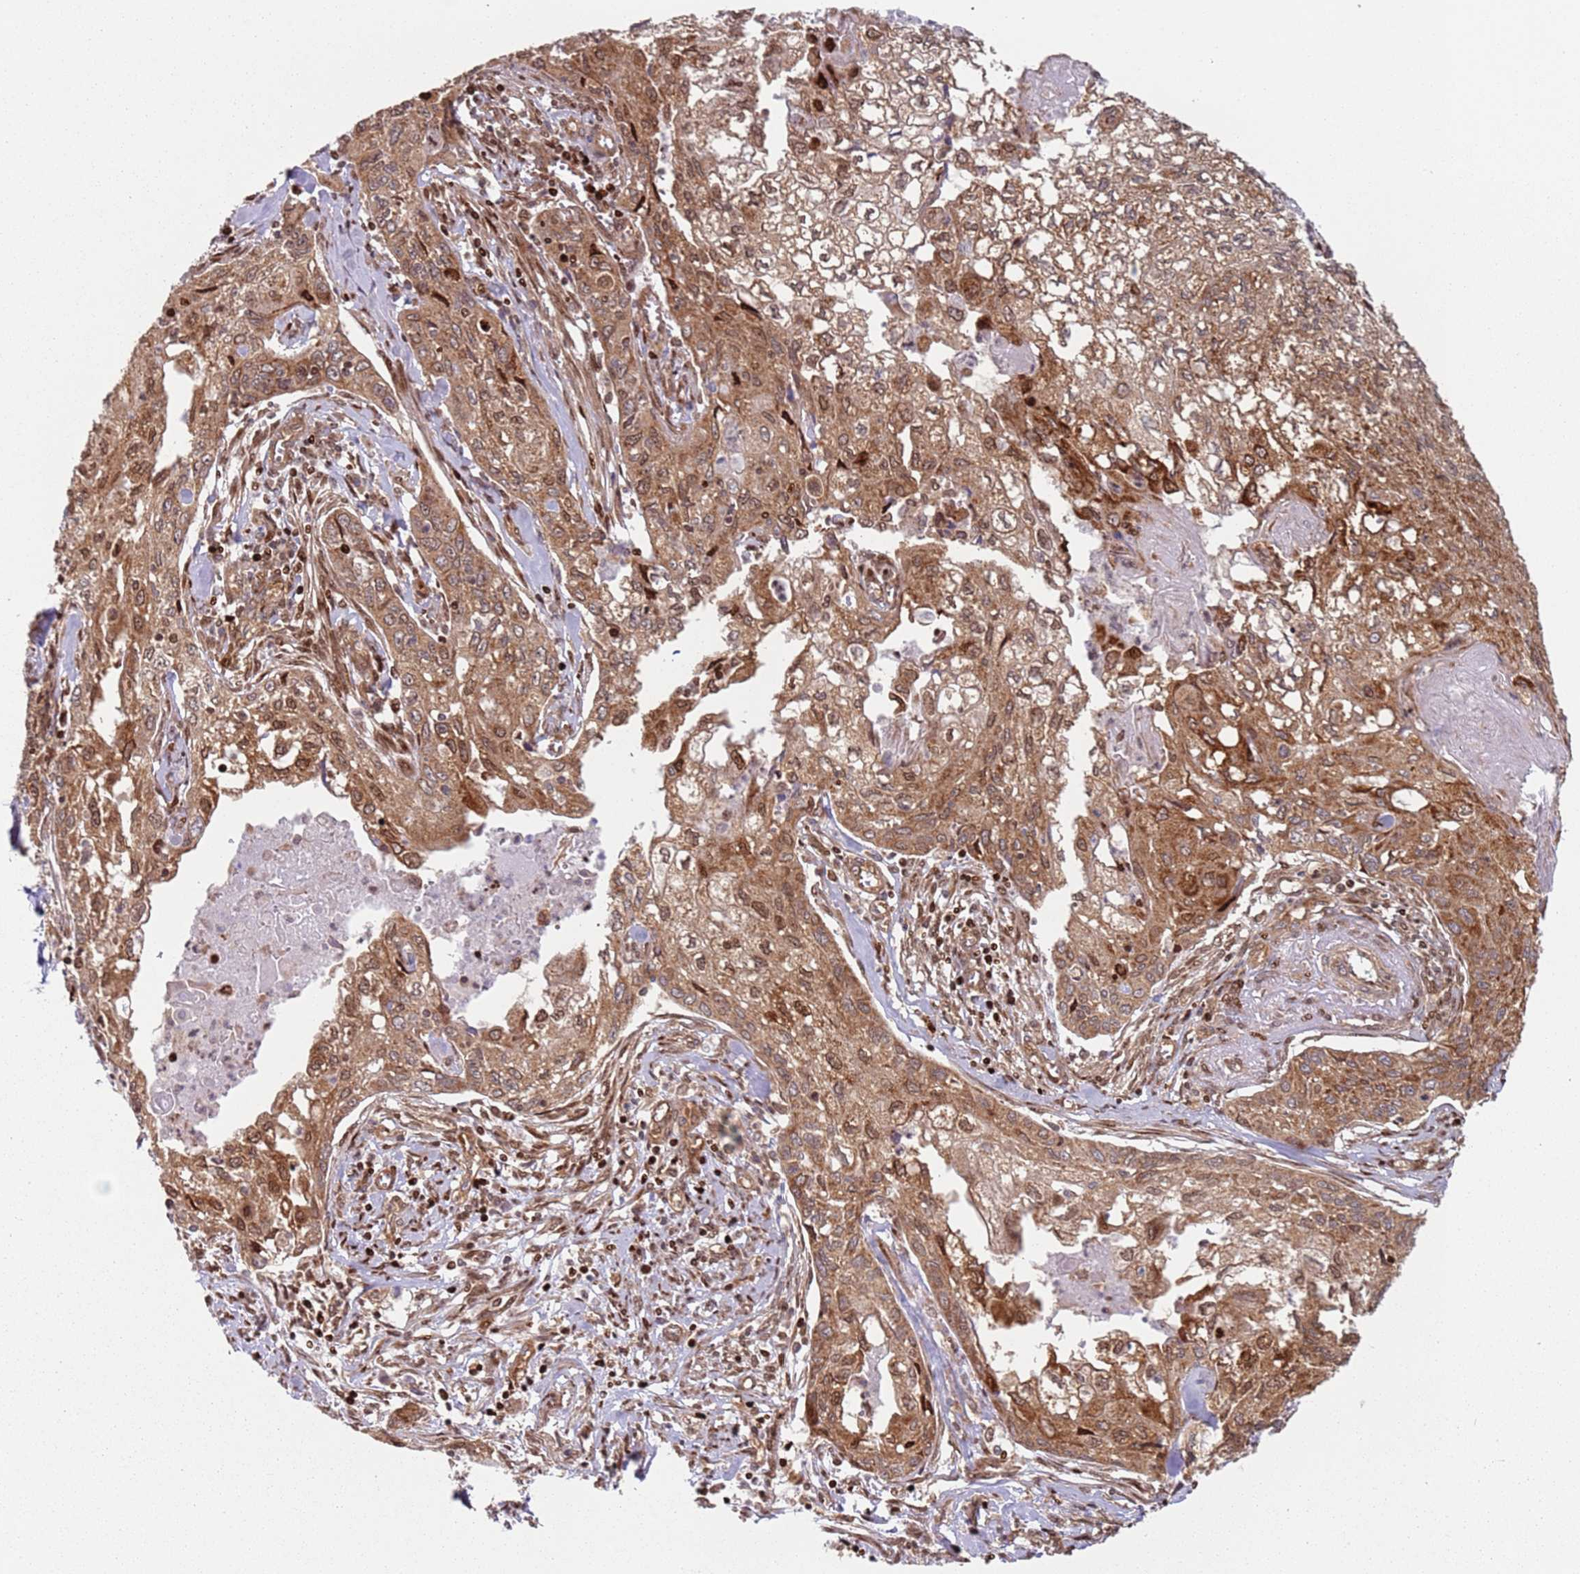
{"staining": {"intensity": "strong", "quantity": ">75%", "location": "cytoplasmic/membranous,nuclear"}, "tissue": "cervical cancer", "cell_type": "Tumor cells", "image_type": "cancer", "snomed": [{"axis": "morphology", "description": "Squamous cell carcinoma, NOS"}, {"axis": "topography", "description": "Cervix"}], "caption": "Immunohistochemistry of human squamous cell carcinoma (cervical) demonstrates high levels of strong cytoplasmic/membranous and nuclear staining in about >75% of tumor cells.", "gene": "HNRNPLL", "patient": {"sex": "female", "age": 67}}